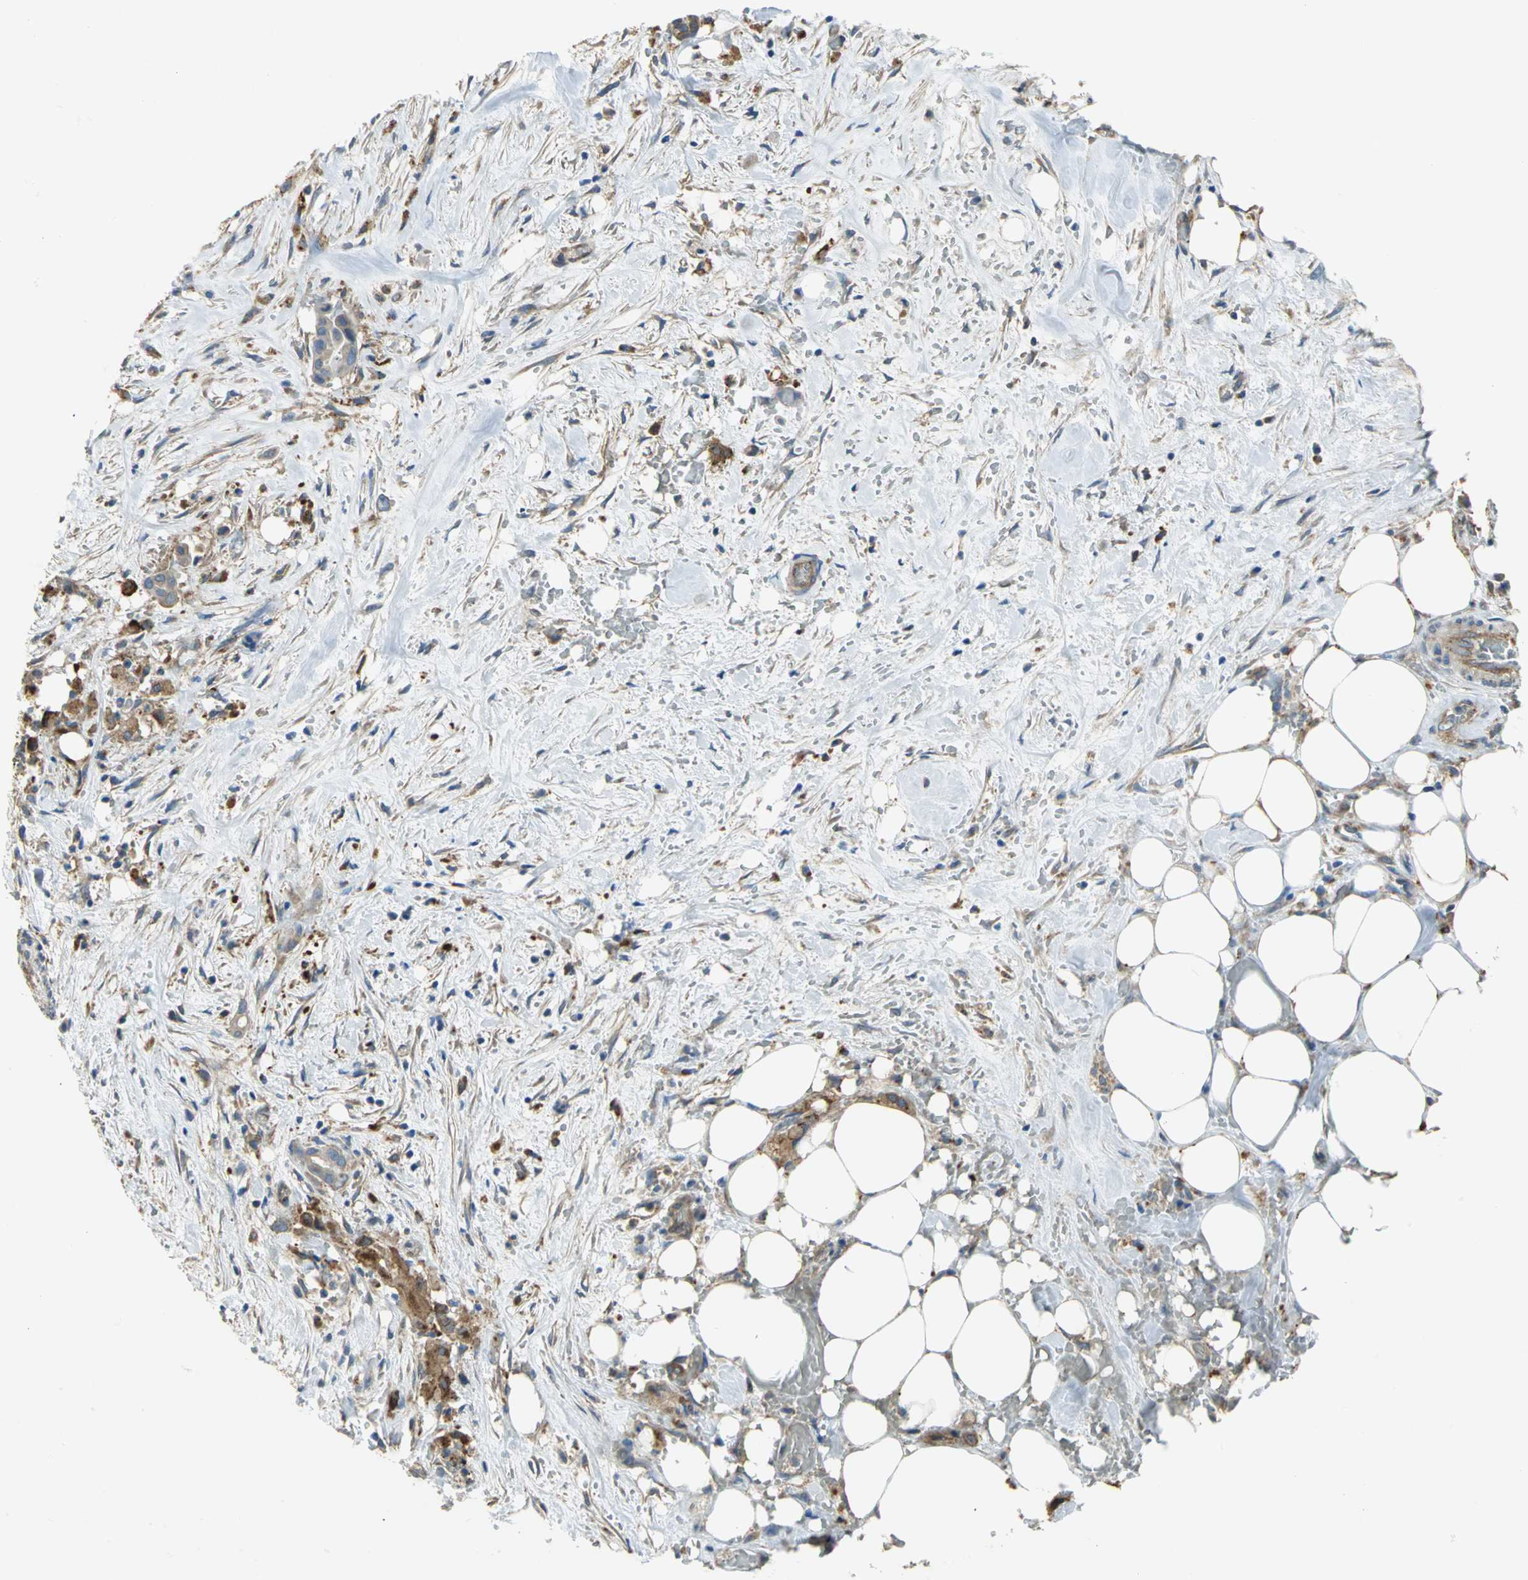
{"staining": {"intensity": "weak", "quantity": "25%-75%", "location": "cytoplasmic/membranous"}, "tissue": "liver cancer", "cell_type": "Tumor cells", "image_type": "cancer", "snomed": [{"axis": "morphology", "description": "Cholangiocarcinoma"}, {"axis": "topography", "description": "Liver"}], "caption": "Immunohistochemistry (IHC) histopathology image of human liver cholangiocarcinoma stained for a protein (brown), which displays low levels of weak cytoplasmic/membranous expression in approximately 25%-75% of tumor cells.", "gene": "DIAPH2", "patient": {"sex": "female", "age": 68}}